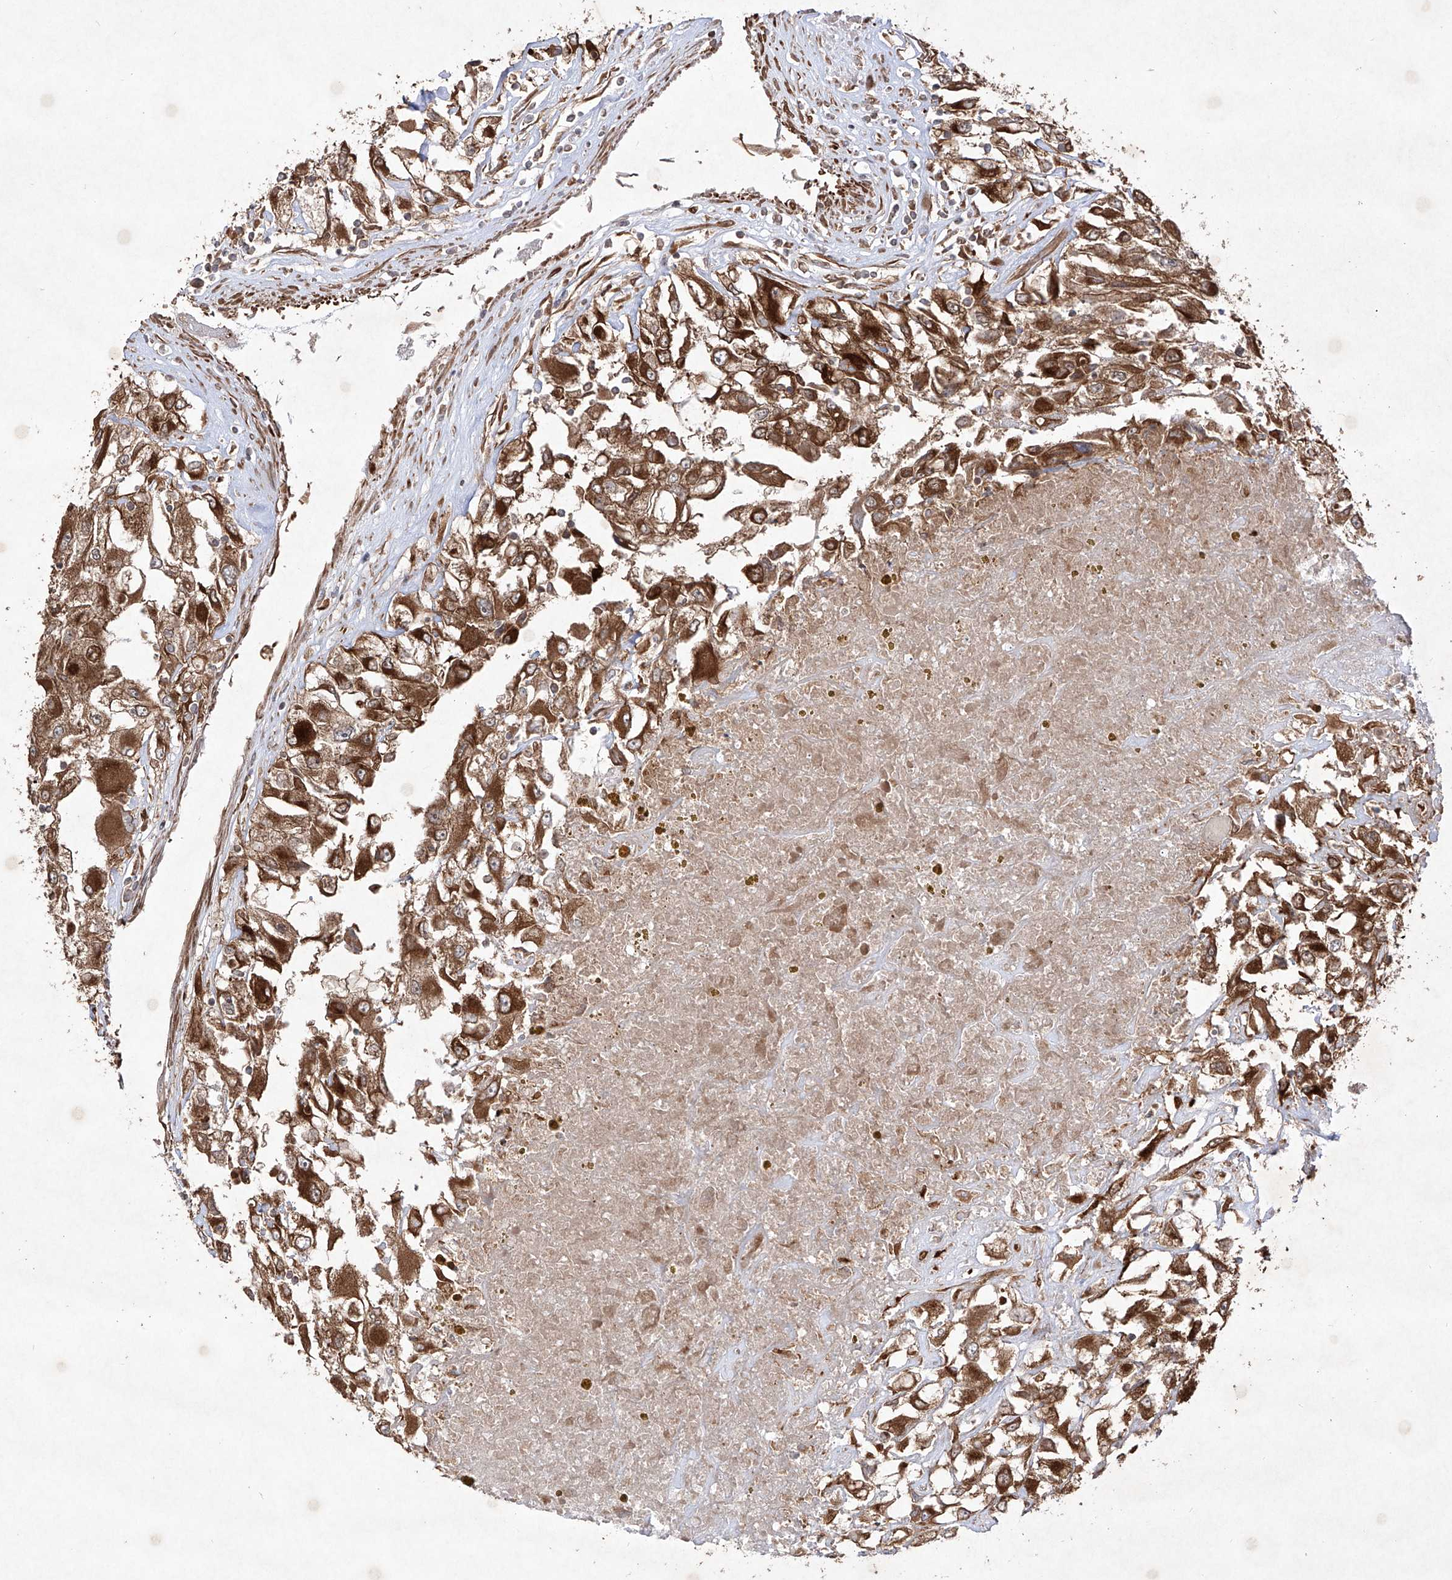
{"staining": {"intensity": "strong", "quantity": ">75%", "location": "cytoplasmic/membranous"}, "tissue": "renal cancer", "cell_type": "Tumor cells", "image_type": "cancer", "snomed": [{"axis": "morphology", "description": "Adenocarcinoma, NOS"}, {"axis": "topography", "description": "Kidney"}], "caption": "Renal cancer (adenocarcinoma) stained with a brown dye displays strong cytoplasmic/membranous positive expression in about >75% of tumor cells.", "gene": "YKT6", "patient": {"sex": "female", "age": 52}}